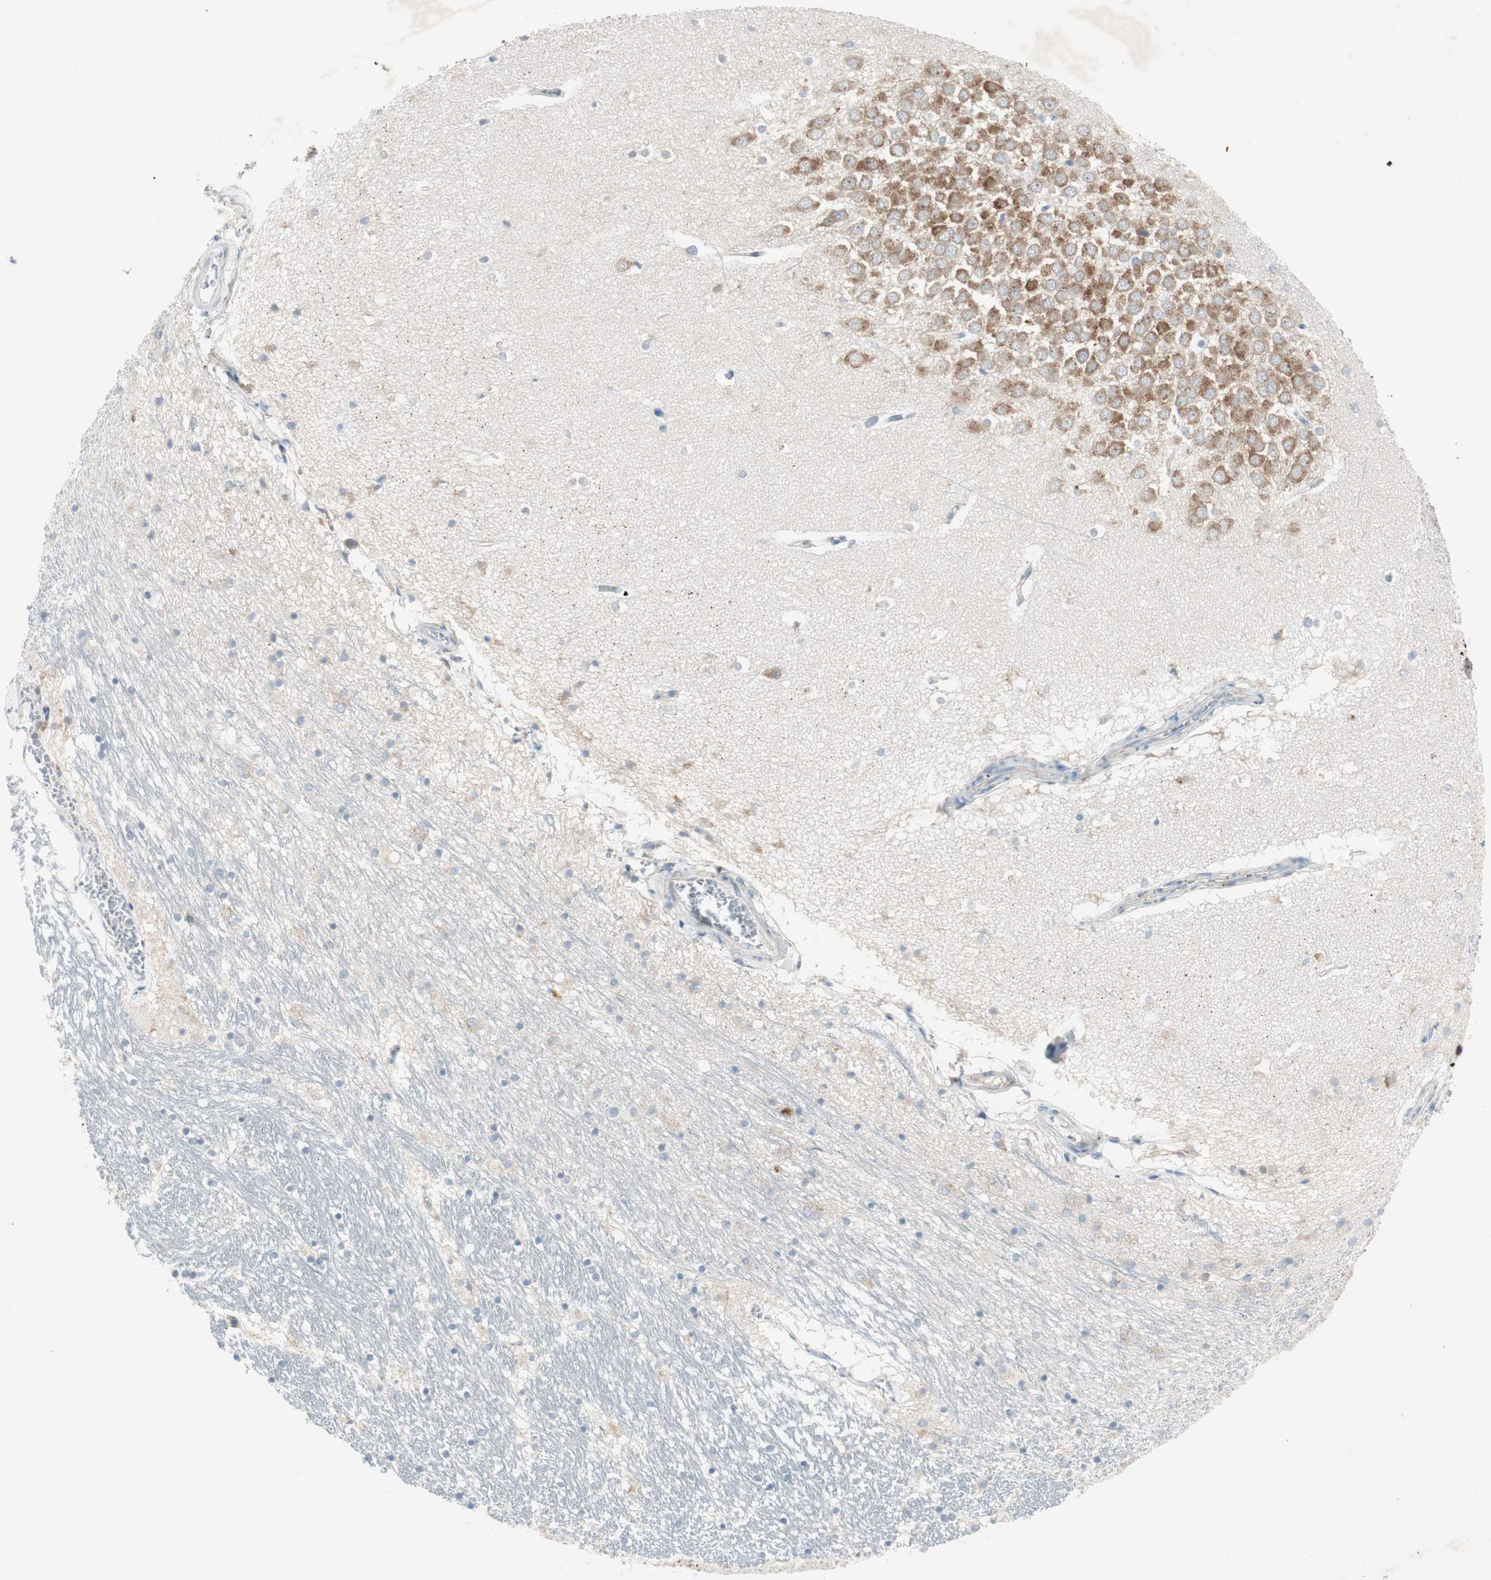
{"staining": {"intensity": "moderate", "quantity": "<25%", "location": "cytoplasmic/membranous"}, "tissue": "hippocampus", "cell_type": "Glial cells", "image_type": "normal", "snomed": [{"axis": "morphology", "description": "Normal tissue, NOS"}, {"axis": "topography", "description": "Hippocampus"}], "caption": "A histopathology image of human hippocampus stained for a protein shows moderate cytoplasmic/membranous brown staining in glial cells.", "gene": "RPL23", "patient": {"sex": "male", "age": 45}}